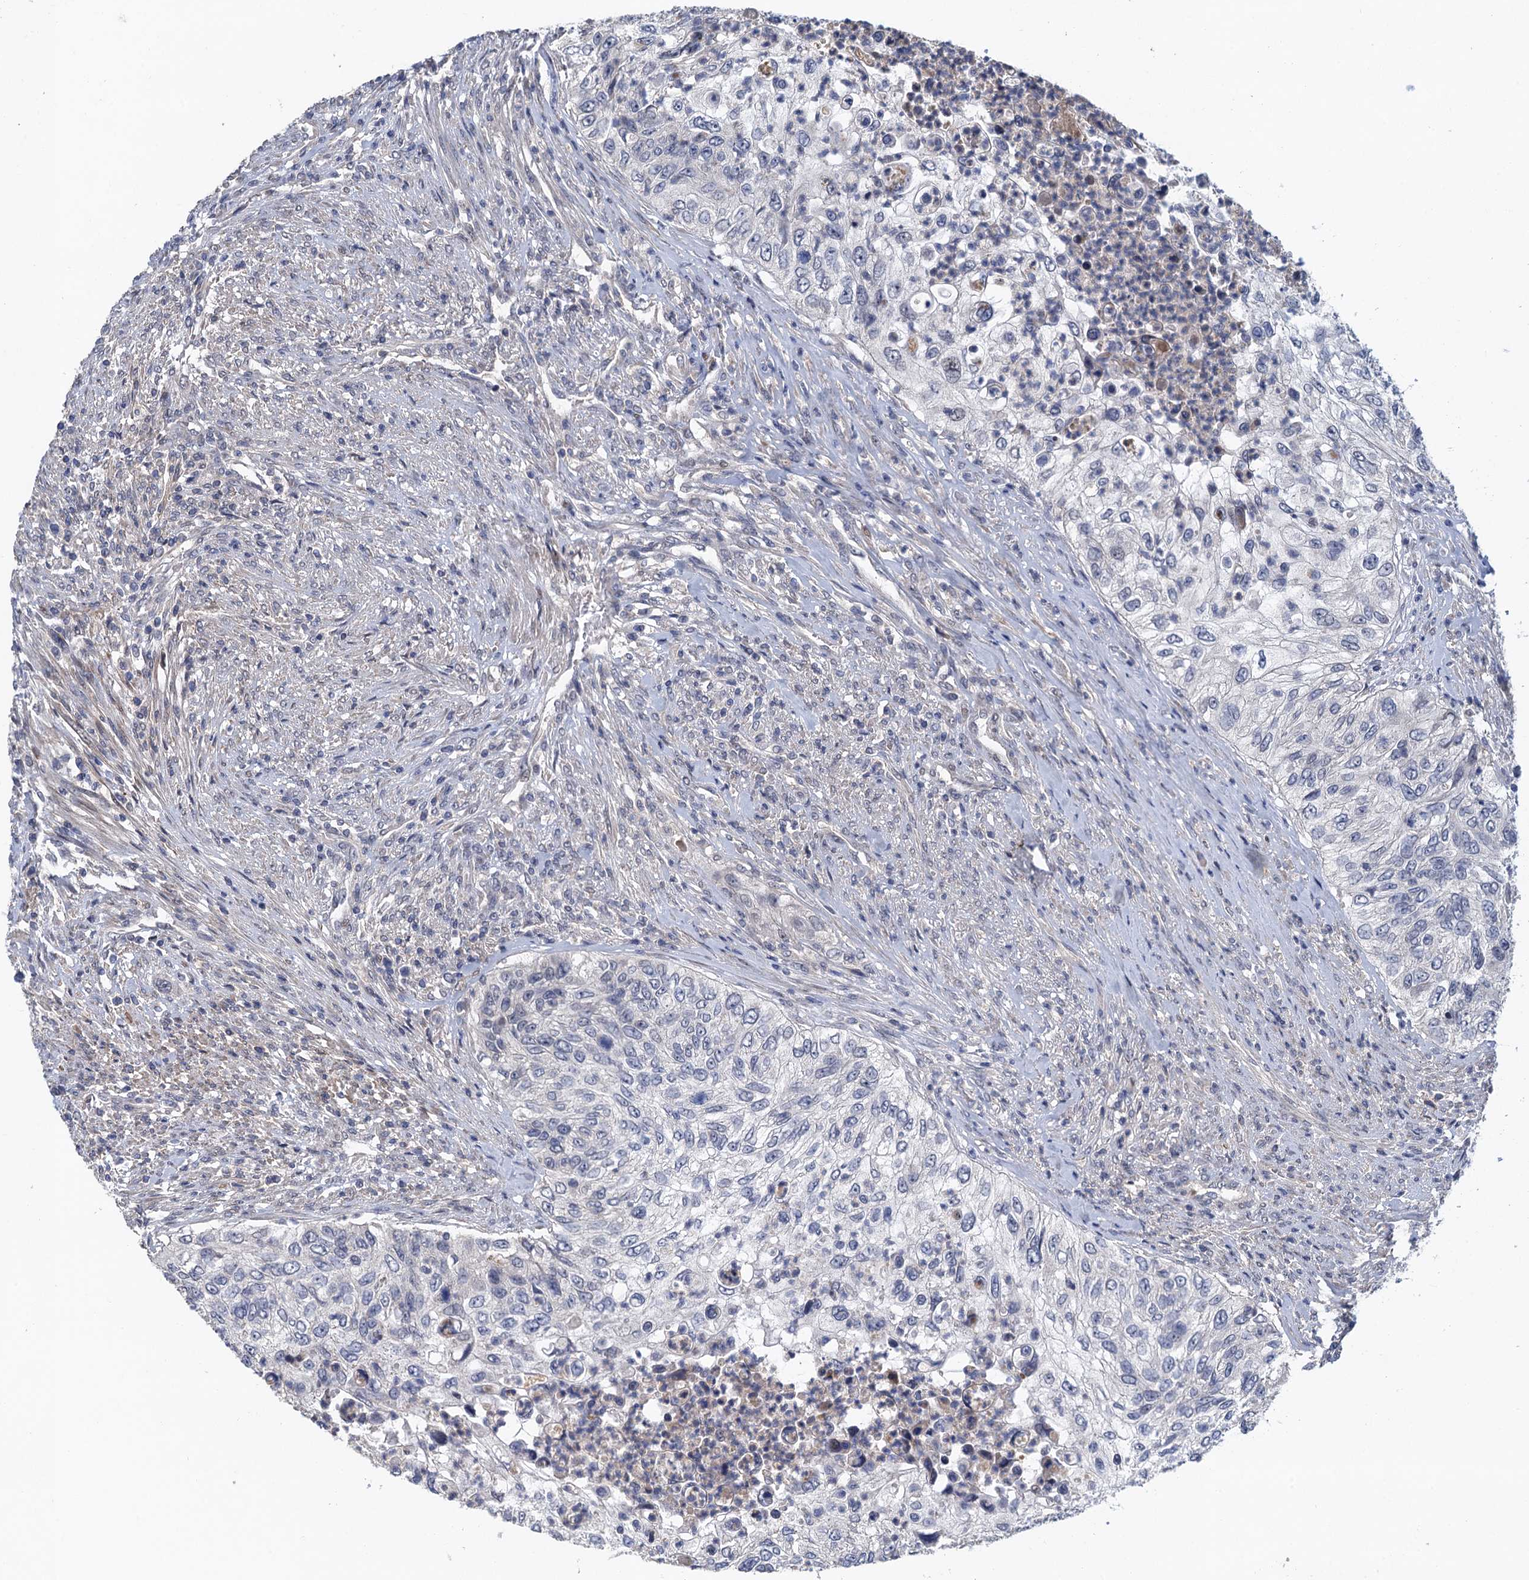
{"staining": {"intensity": "negative", "quantity": "none", "location": "none"}, "tissue": "urothelial cancer", "cell_type": "Tumor cells", "image_type": "cancer", "snomed": [{"axis": "morphology", "description": "Urothelial carcinoma, High grade"}, {"axis": "topography", "description": "Urinary bladder"}], "caption": "DAB immunohistochemical staining of urothelial cancer exhibits no significant expression in tumor cells.", "gene": "MDM1", "patient": {"sex": "female", "age": 60}}